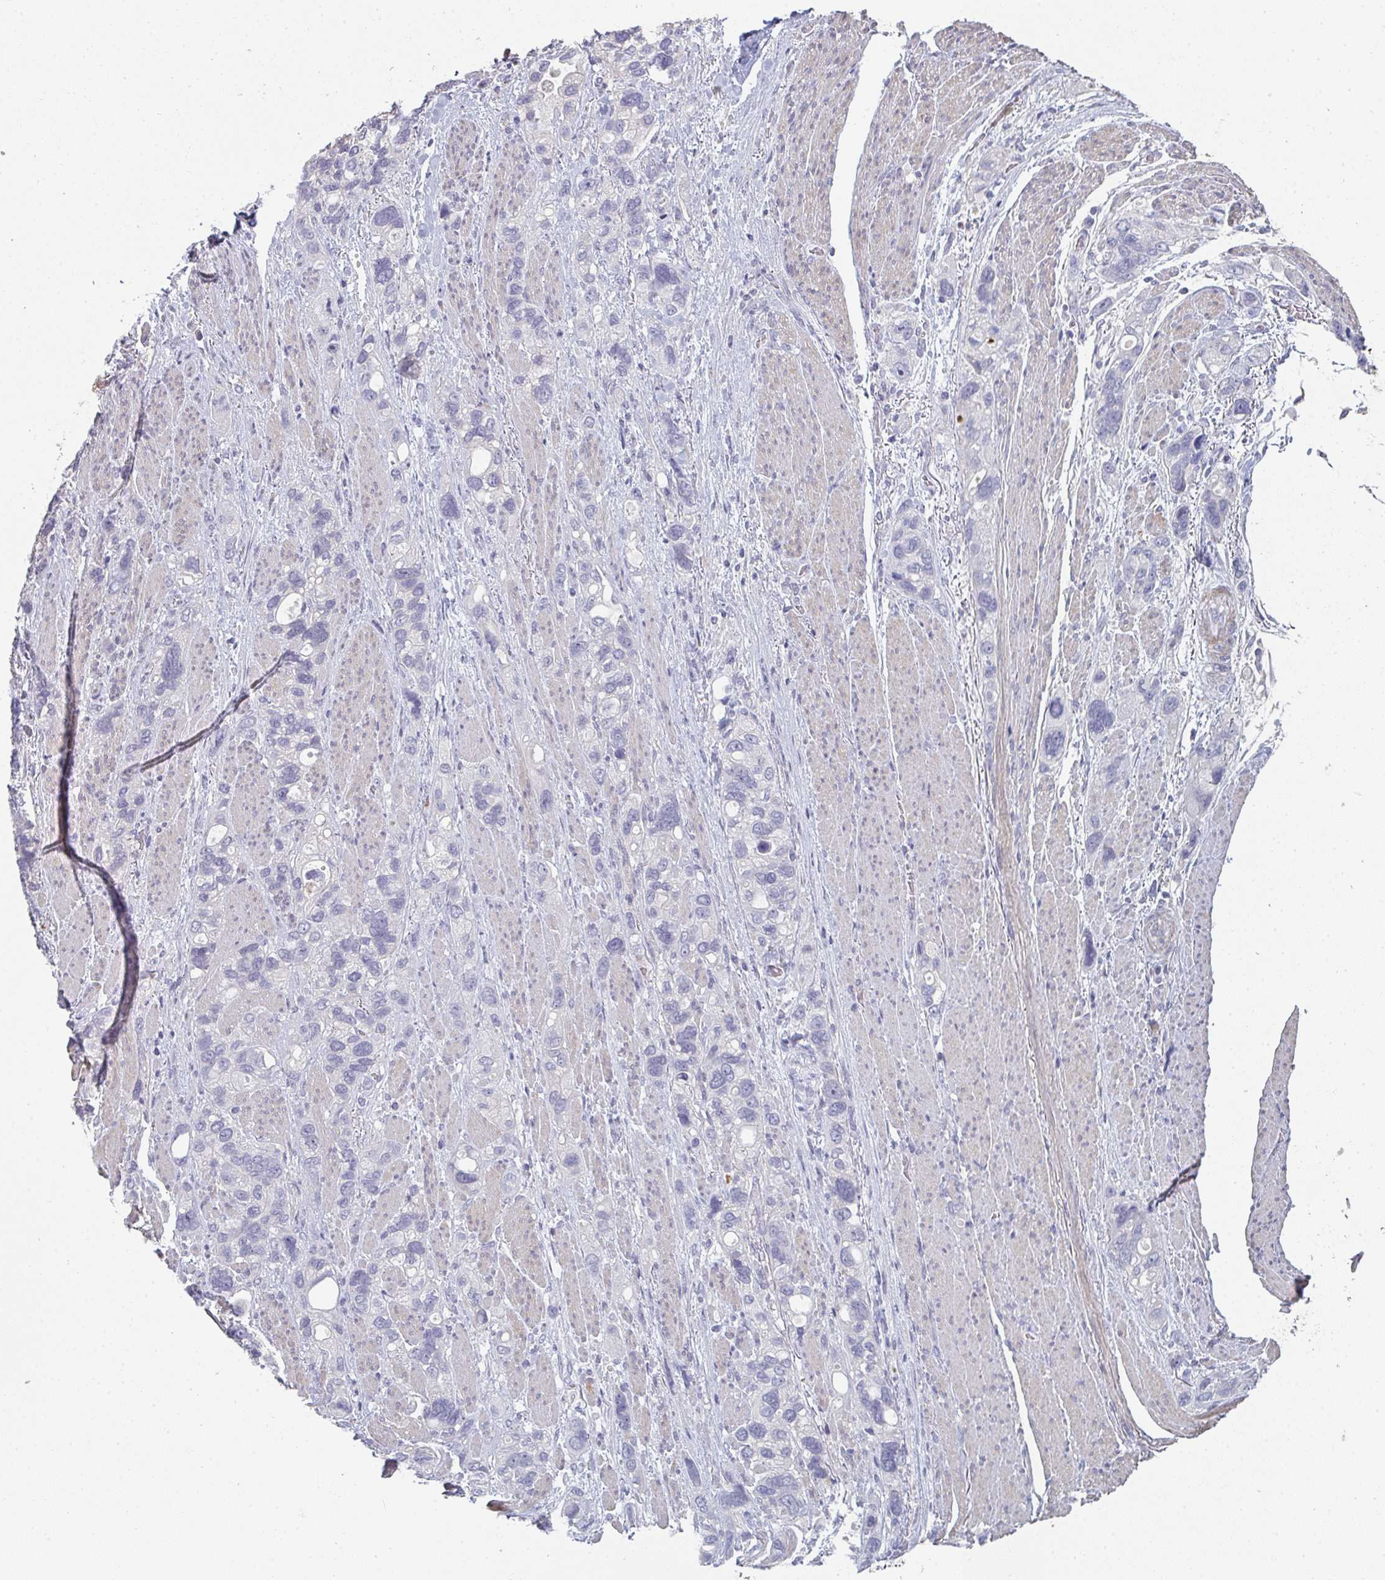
{"staining": {"intensity": "negative", "quantity": "none", "location": "none"}, "tissue": "stomach cancer", "cell_type": "Tumor cells", "image_type": "cancer", "snomed": [{"axis": "morphology", "description": "Adenocarcinoma, NOS"}, {"axis": "topography", "description": "Stomach, upper"}], "caption": "This is a image of IHC staining of stomach cancer, which shows no positivity in tumor cells.", "gene": "A1CF", "patient": {"sex": "female", "age": 81}}